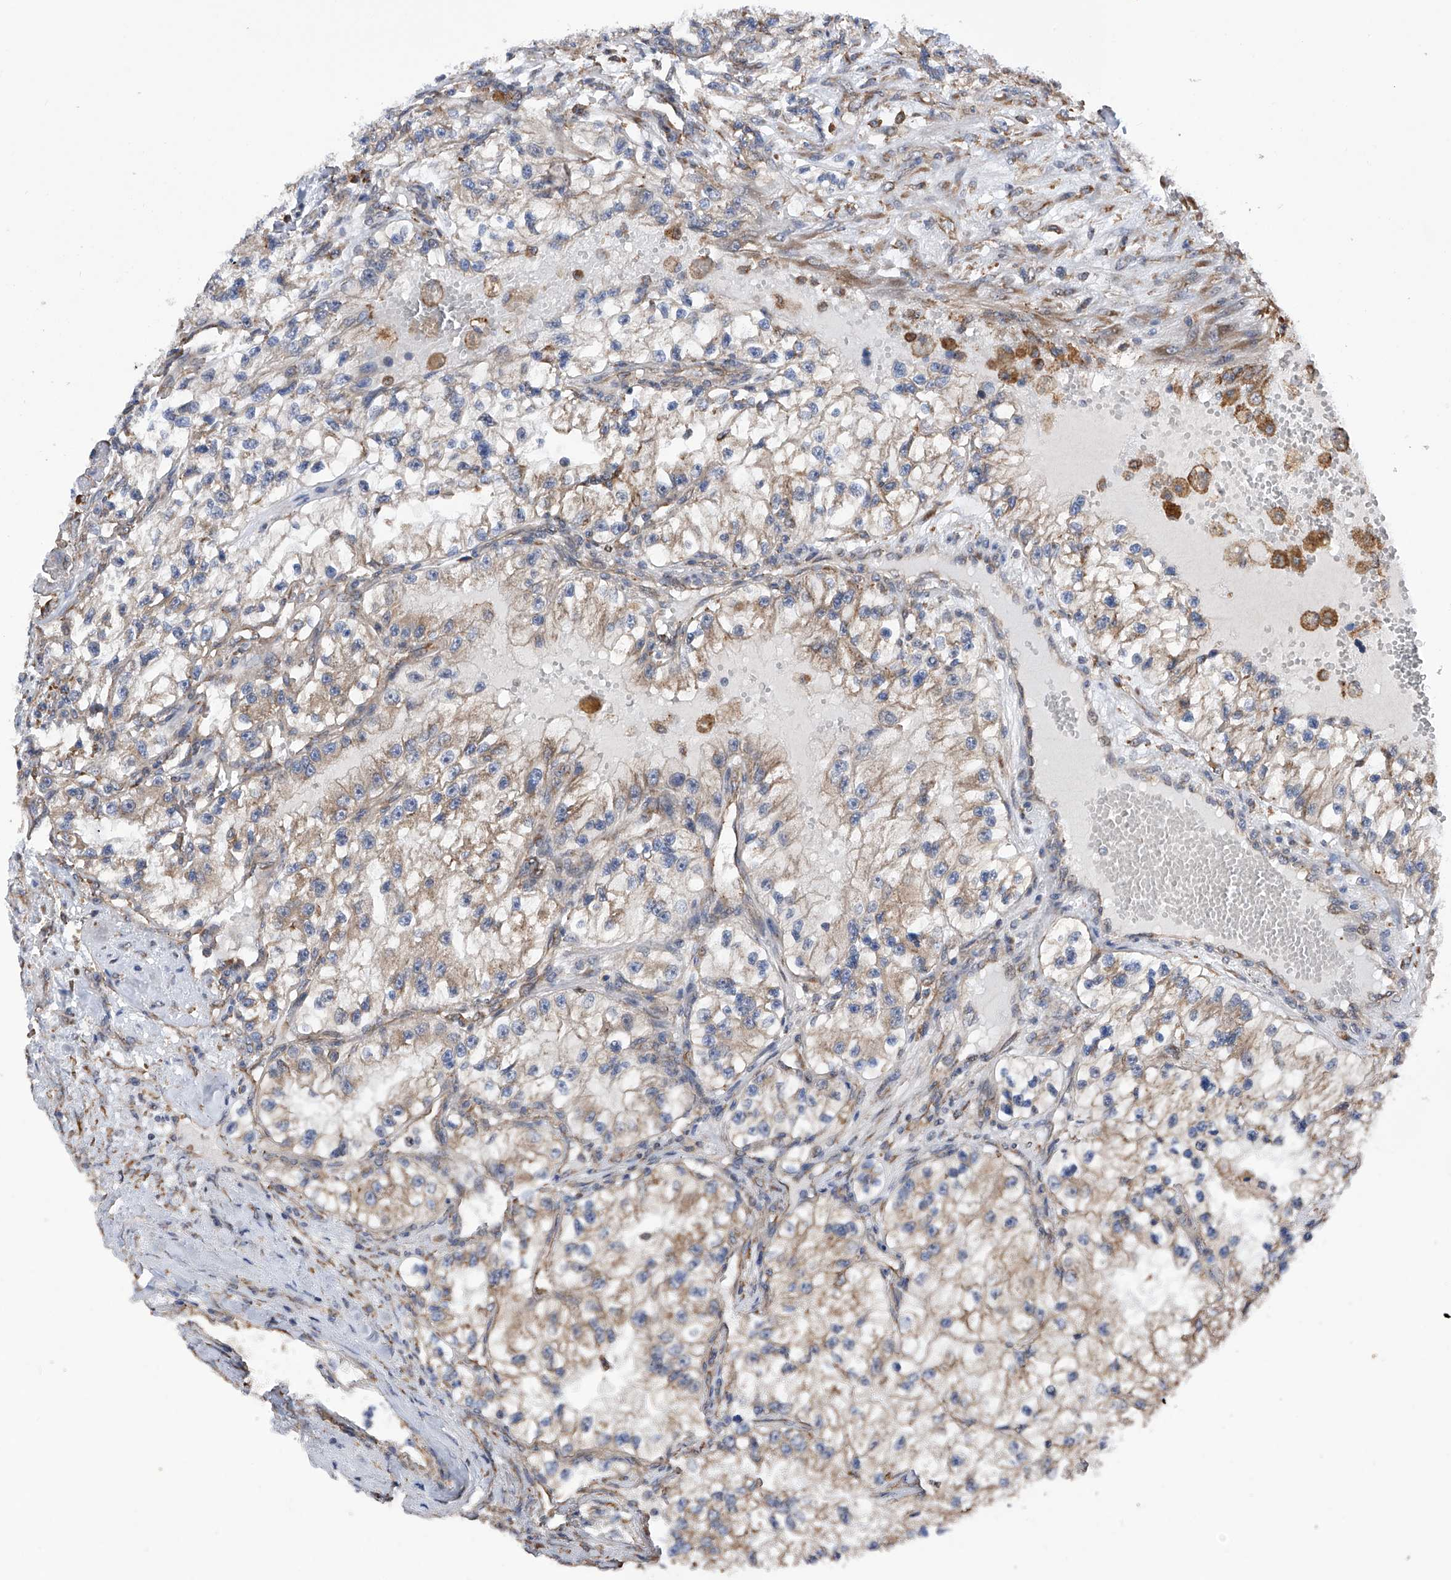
{"staining": {"intensity": "weak", "quantity": "25%-75%", "location": "cytoplasmic/membranous"}, "tissue": "renal cancer", "cell_type": "Tumor cells", "image_type": "cancer", "snomed": [{"axis": "morphology", "description": "Adenocarcinoma, NOS"}, {"axis": "topography", "description": "Kidney"}], "caption": "Renal adenocarcinoma tissue reveals weak cytoplasmic/membranous positivity in about 25%-75% of tumor cells, visualized by immunohistochemistry. Nuclei are stained in blue.", "gene": "DNAH8", "patient": {"sex": "female", "age": 57}}